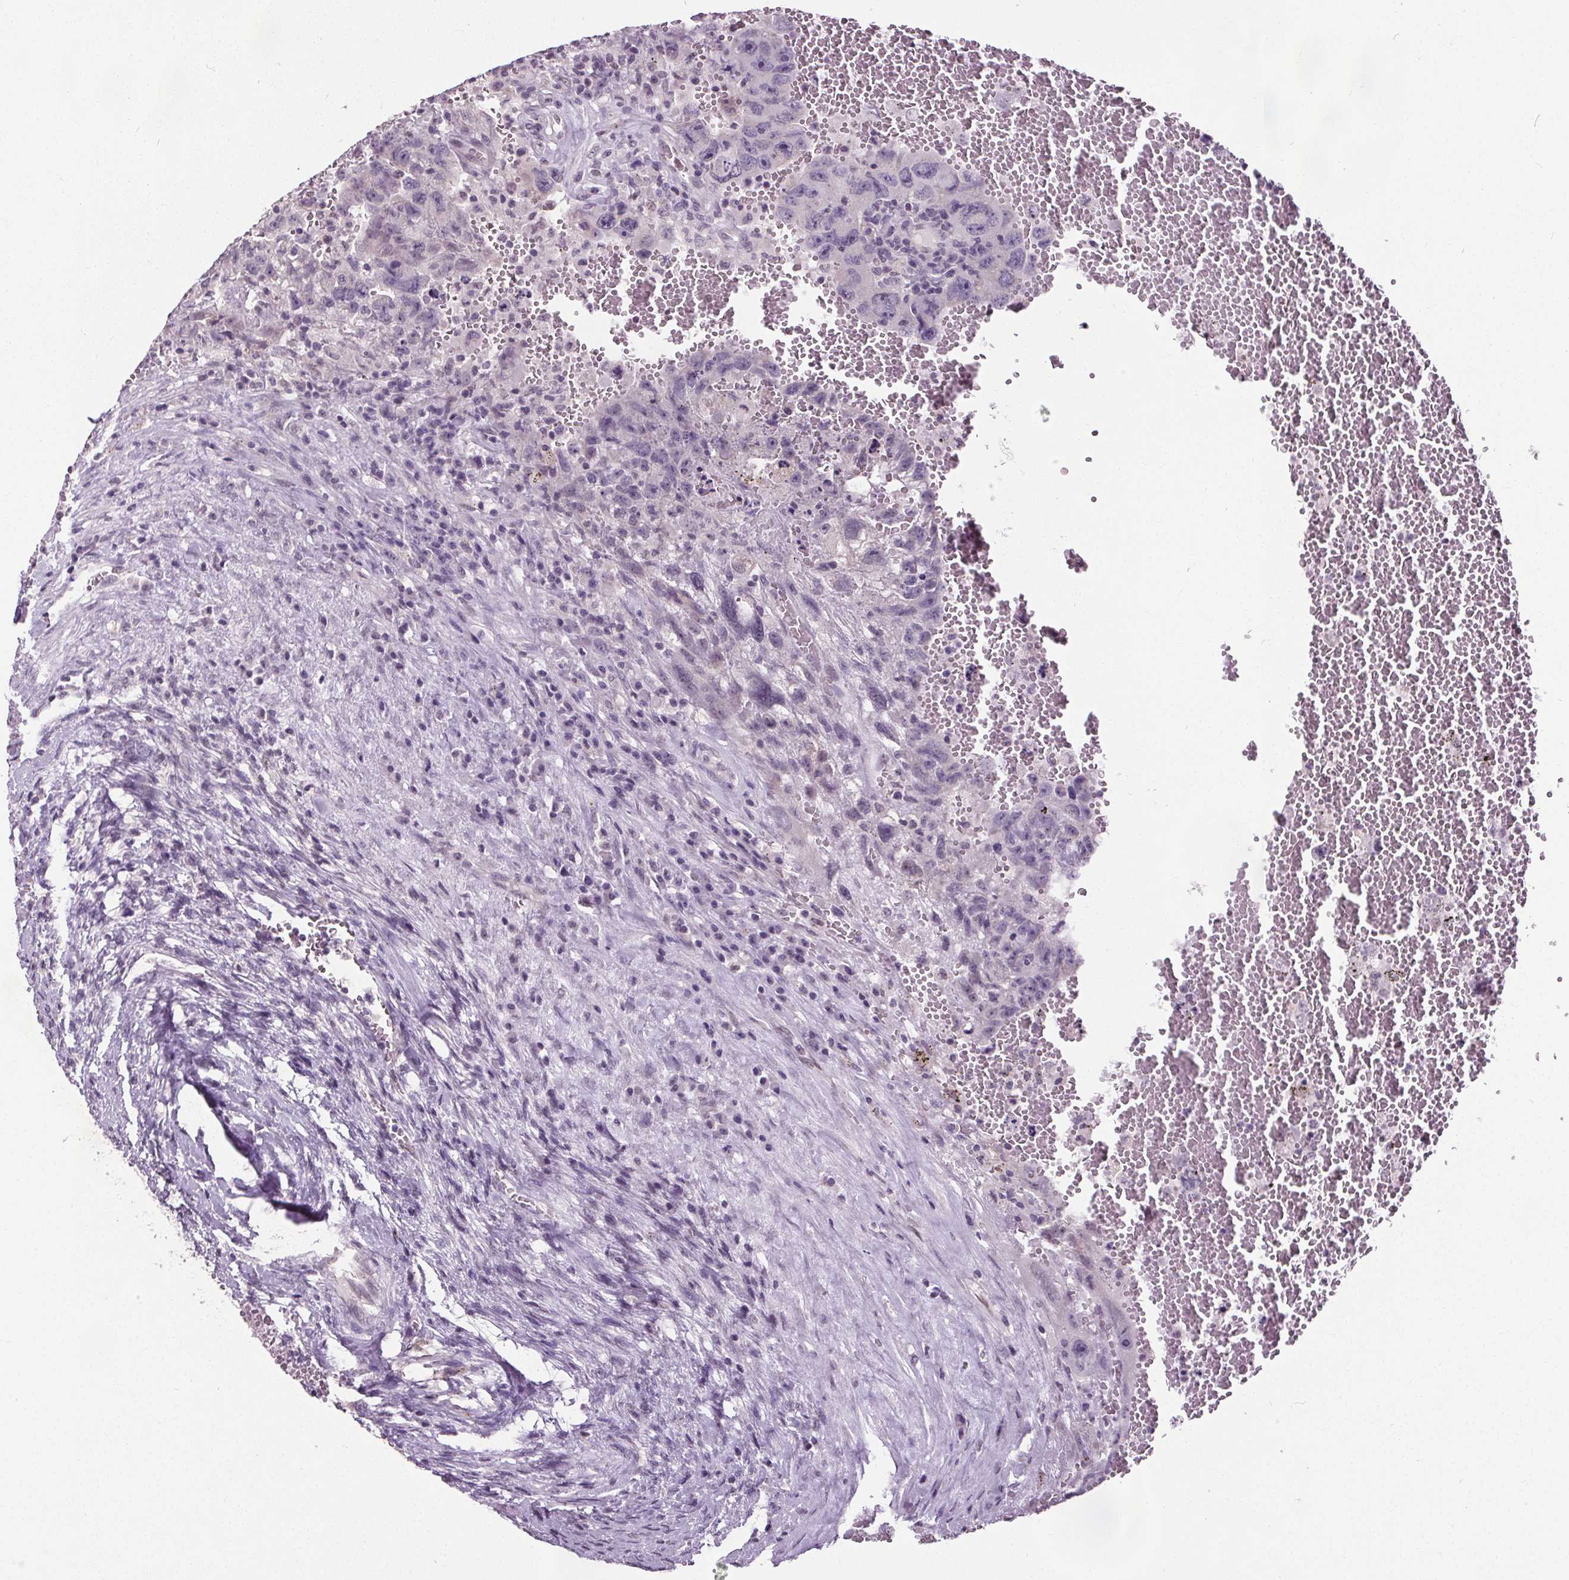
{"staining": {"intensity": "negative", "quantity": "none", "location": "none"}, "tissue": "testis cancer", "cell_type": "Tumor cells", "image_type": "cancer", "snomed": [{"axis": "morphology", "description": "Carcinoma, Embryonal, NOS"}, {"axis": "topography", "description": "Testis"}], "caption": "IHC of human embryonal carcinoma (testis) exhibits no positivity in tumor cells.", "gene": "SLC2A9", "patient": {"sex": "male", "age": 26}}